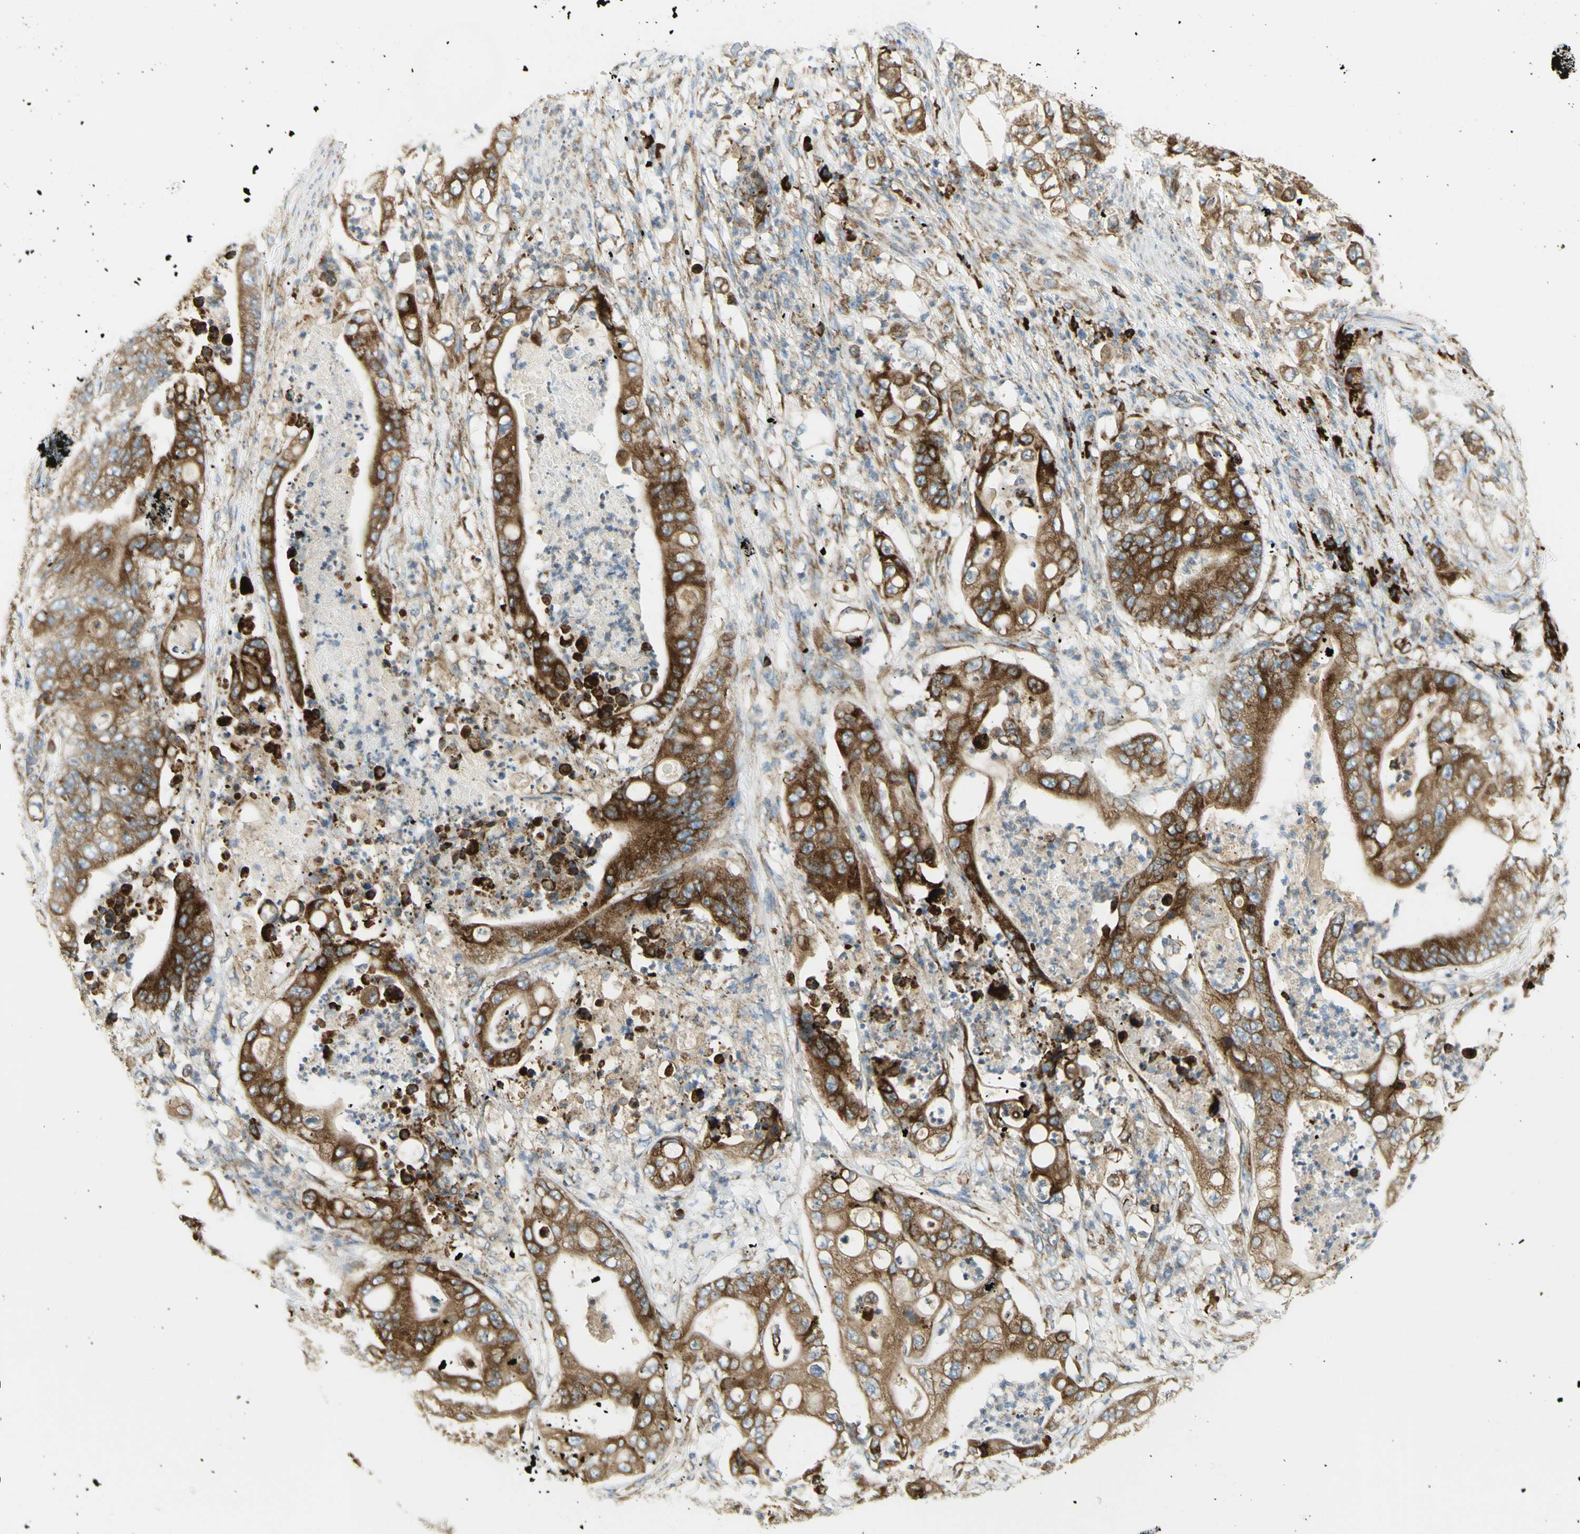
{"staining": {"intensity": "strong", "quantity": ">75%", "location": "cytoplasmic/membranous"}, "tissue": "stomach cancer", "cell_type": "Tumor cells", "image_type": "cancer", "snomed": [{"axis": "morphology", "description": "Adenocarcinoma, NOS"}, {"axis": "topography", "description": "Stomach"}], "caption": "The immunohistochemical stain highlights strong cytoplasmic/membranous staining in tumor cells of stomach cancer tissue.", "gene": "MANF", "patient": {"sex": "female", "age": 73}}